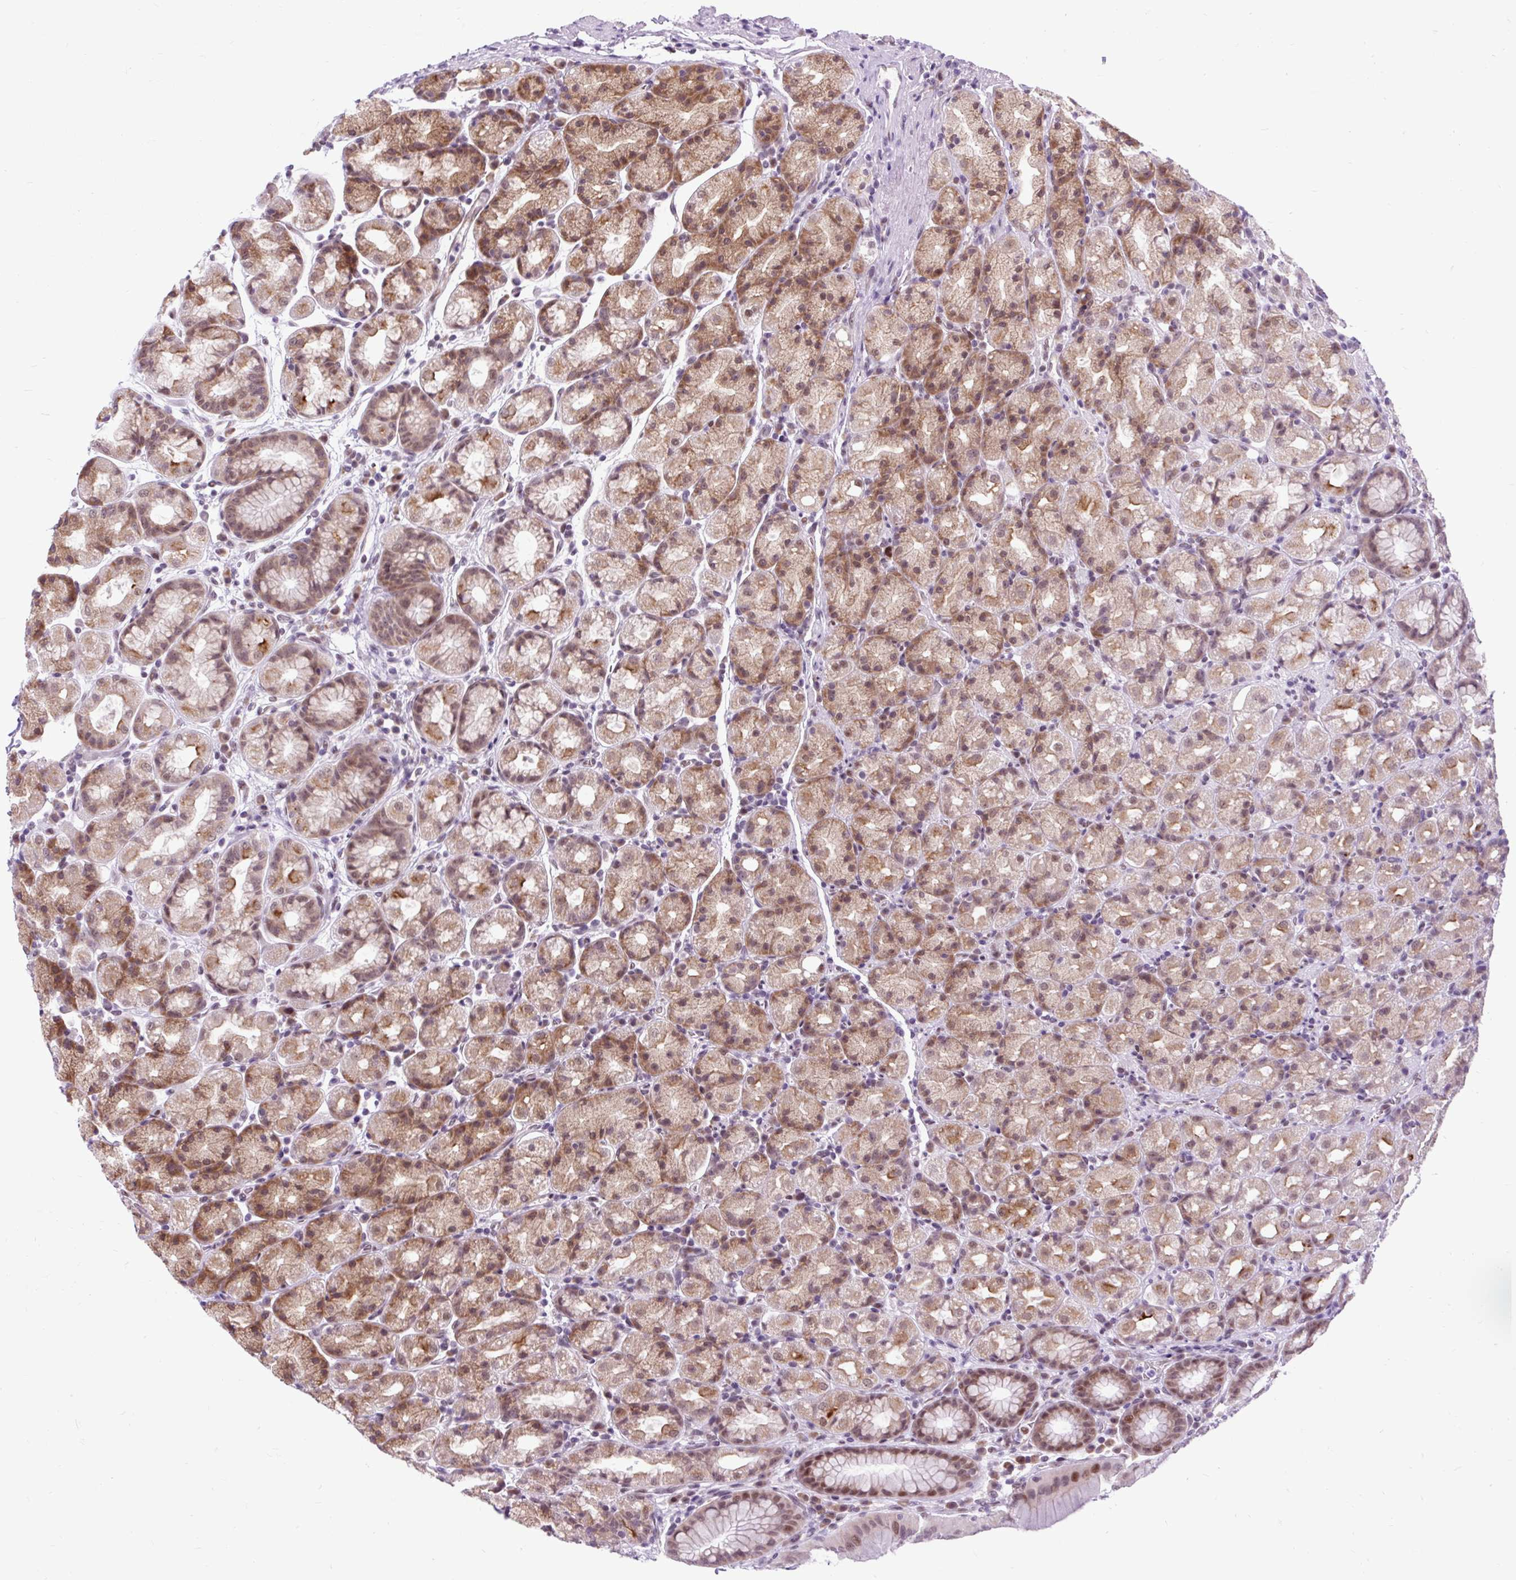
{"staining": {"intensity": "moderate", "quantity": ">75%", "location": "nuclear"}, "tissue": "stomach", "cell_type": "Glandular cells", "image_type": "normal", "snomed": [{"axis": "morphology", "description": "Normal tissue, NOS"}, {"axis": "topography", "description": "Stomach, upper"}, {"axis": "topography", "description": "Stomach"}], "caption": "The immunohistochemical stain highlights moderate nuclear expression in glandular cells of benign stomach. (Stains: DAB in brown, nuclei in blue, Microscopy: brightfield microscopy at high magnification).", "gene": "CLK2", "patient": {"sex": "male", "age": 68}}